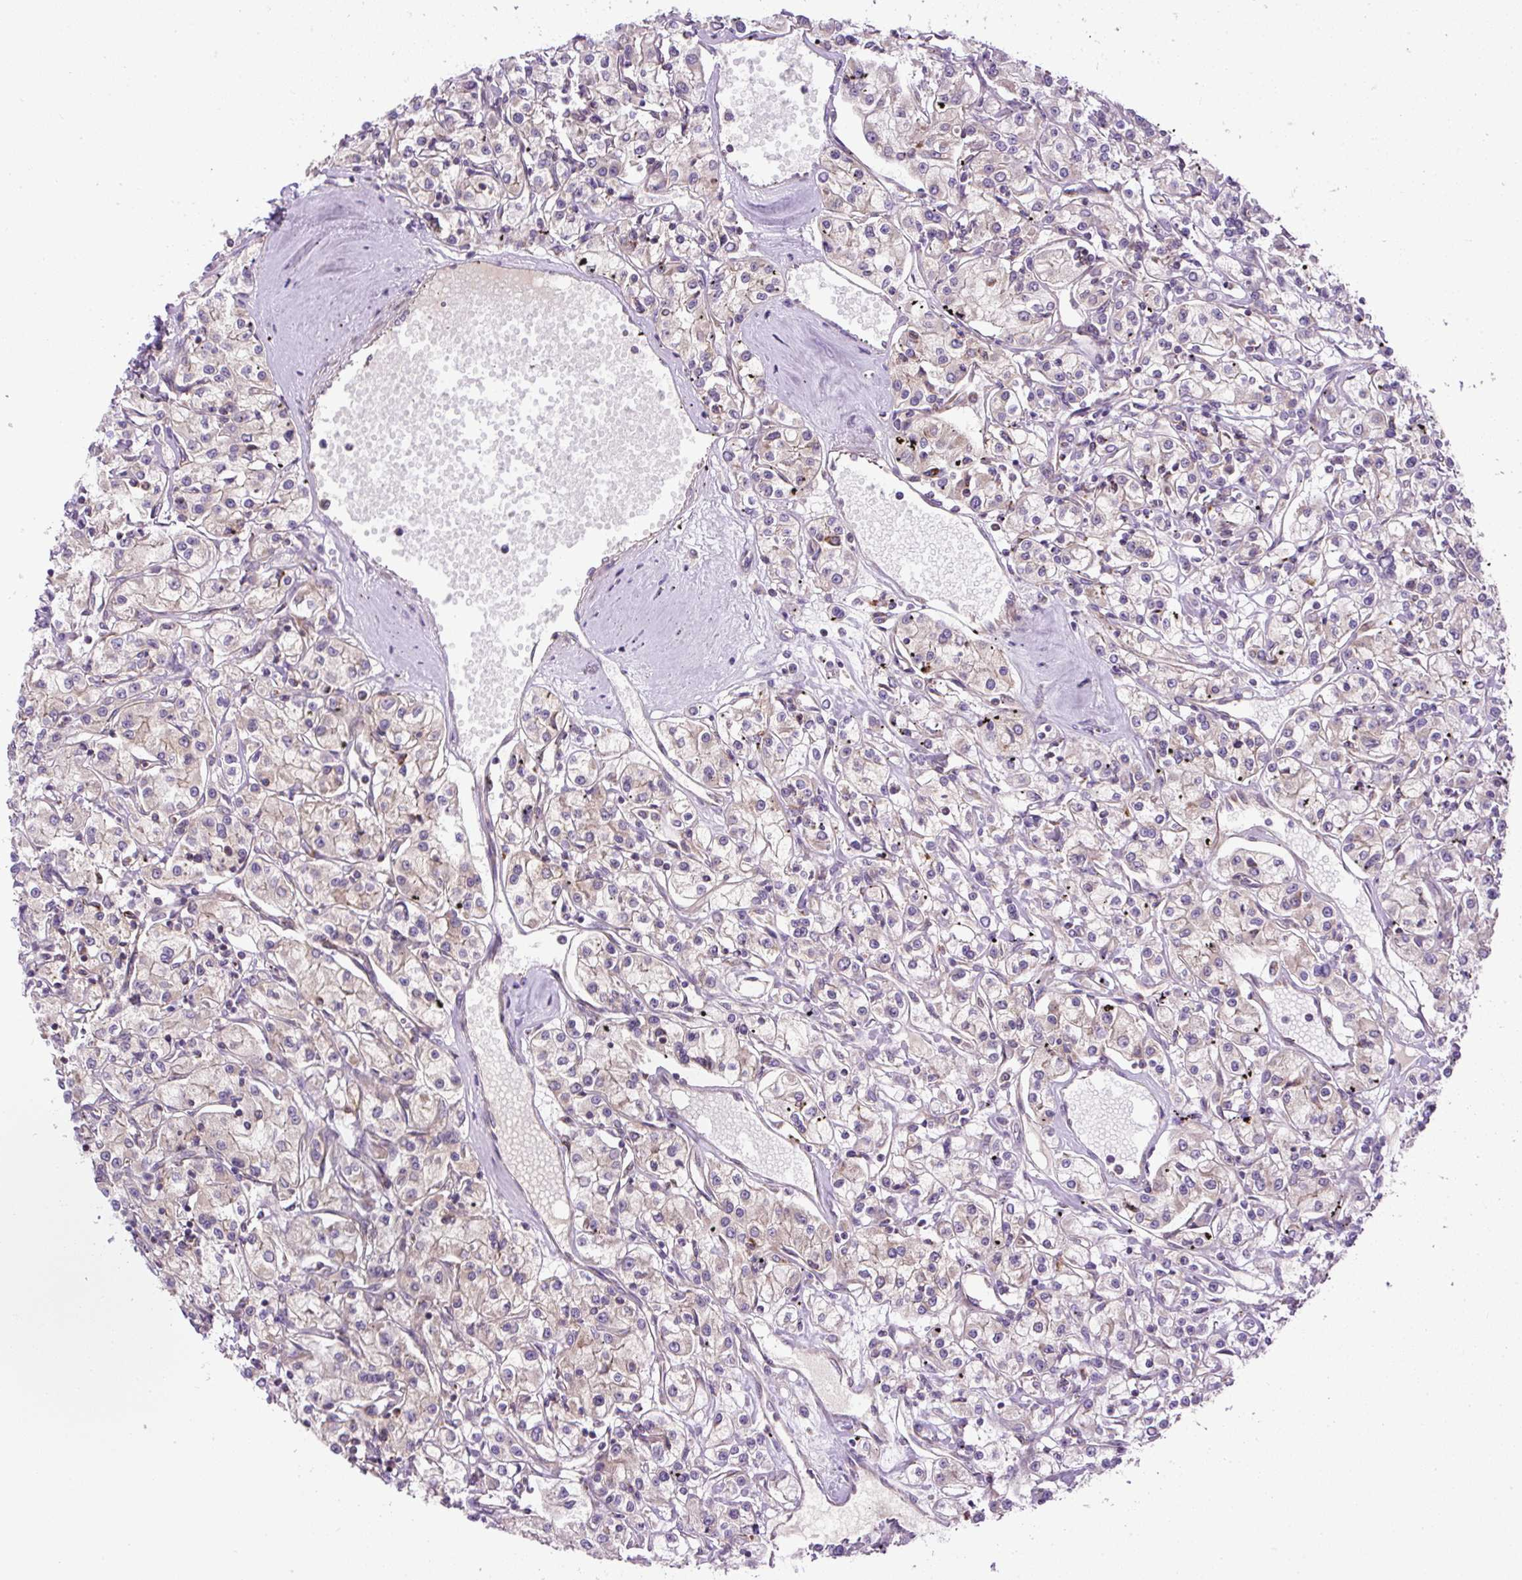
{"staining": {"intensity": "weak", "quantity": "<25%", "location": "cytoplasmic/membranous"}, "tissue": "renal cancer", "cell_type": "Tumor cells", "image_type": "cancer", "snomed": [{"axis": "morphology", "description": "Adenocarcinoma, NOS"}, {"axis": "topography", "description": "Kidney"}], "caption": "Immunohistochemical staining of renal adenocarcinoma shows no significant positivity in tumor cells. (Brightfield microscopy of DAB IHC at high magnification).", "gene": "ZNF547", "patient": {"sex": "female", "age": 59}}